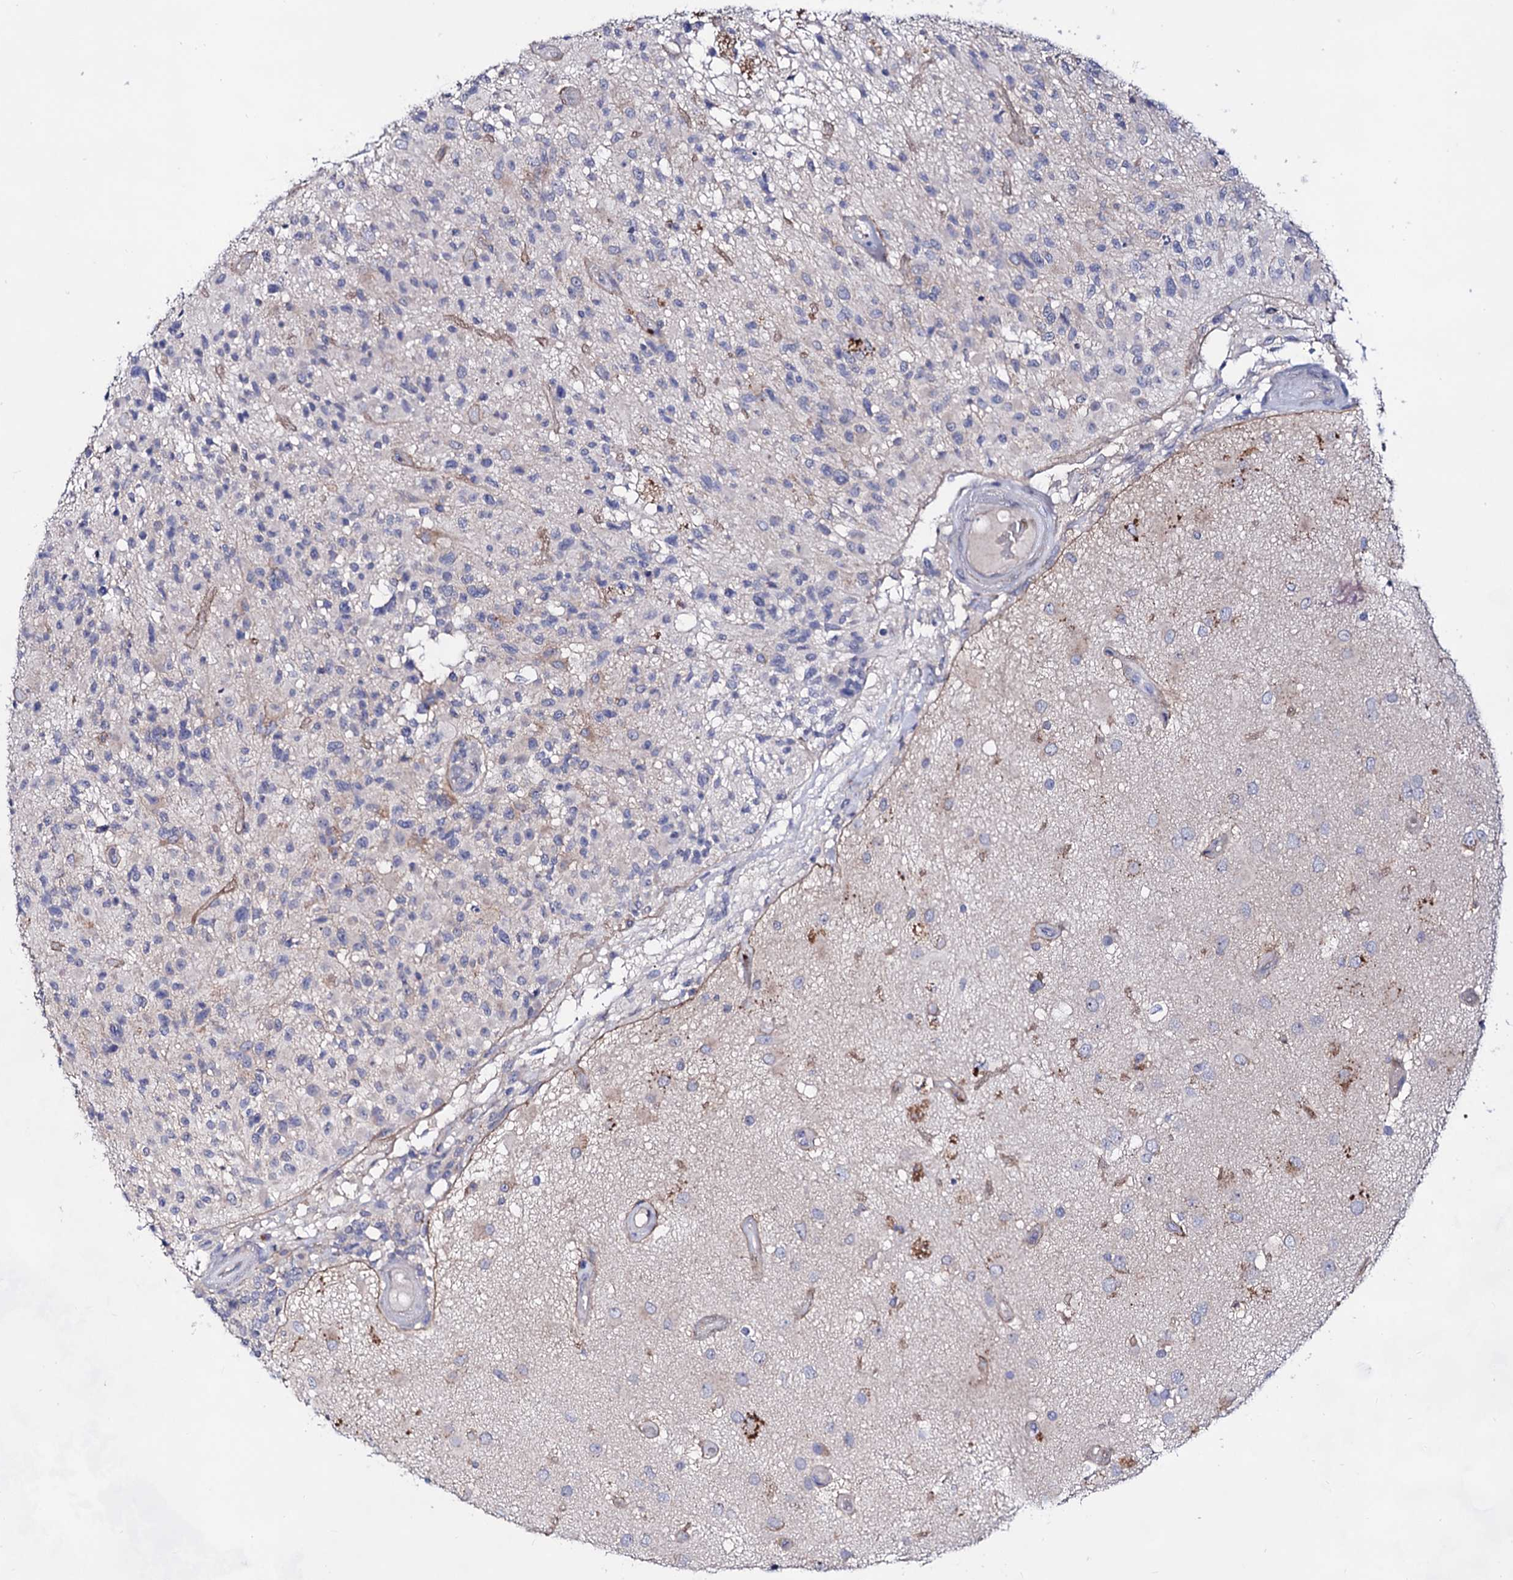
{"staining": {"intensity": "negative", "quantity": "none", "location": "none"}, "tissue": "glioma", "cell_type": "Tumor cells", "image_type": "cancer", "snomed": [{"axis": "morphology", "description": "Glioma, malignant, High grade"}, {"axis": "morphology", "description": "Glioblastoma, NOS"}, {"axis": "topography", "description": "Brain"}], "caption": "Micrograph shows no significant protein positivity in tumor cells of glioma.", "gene": "PLIN1", "patient": {"sex": "male", "age": 60}}